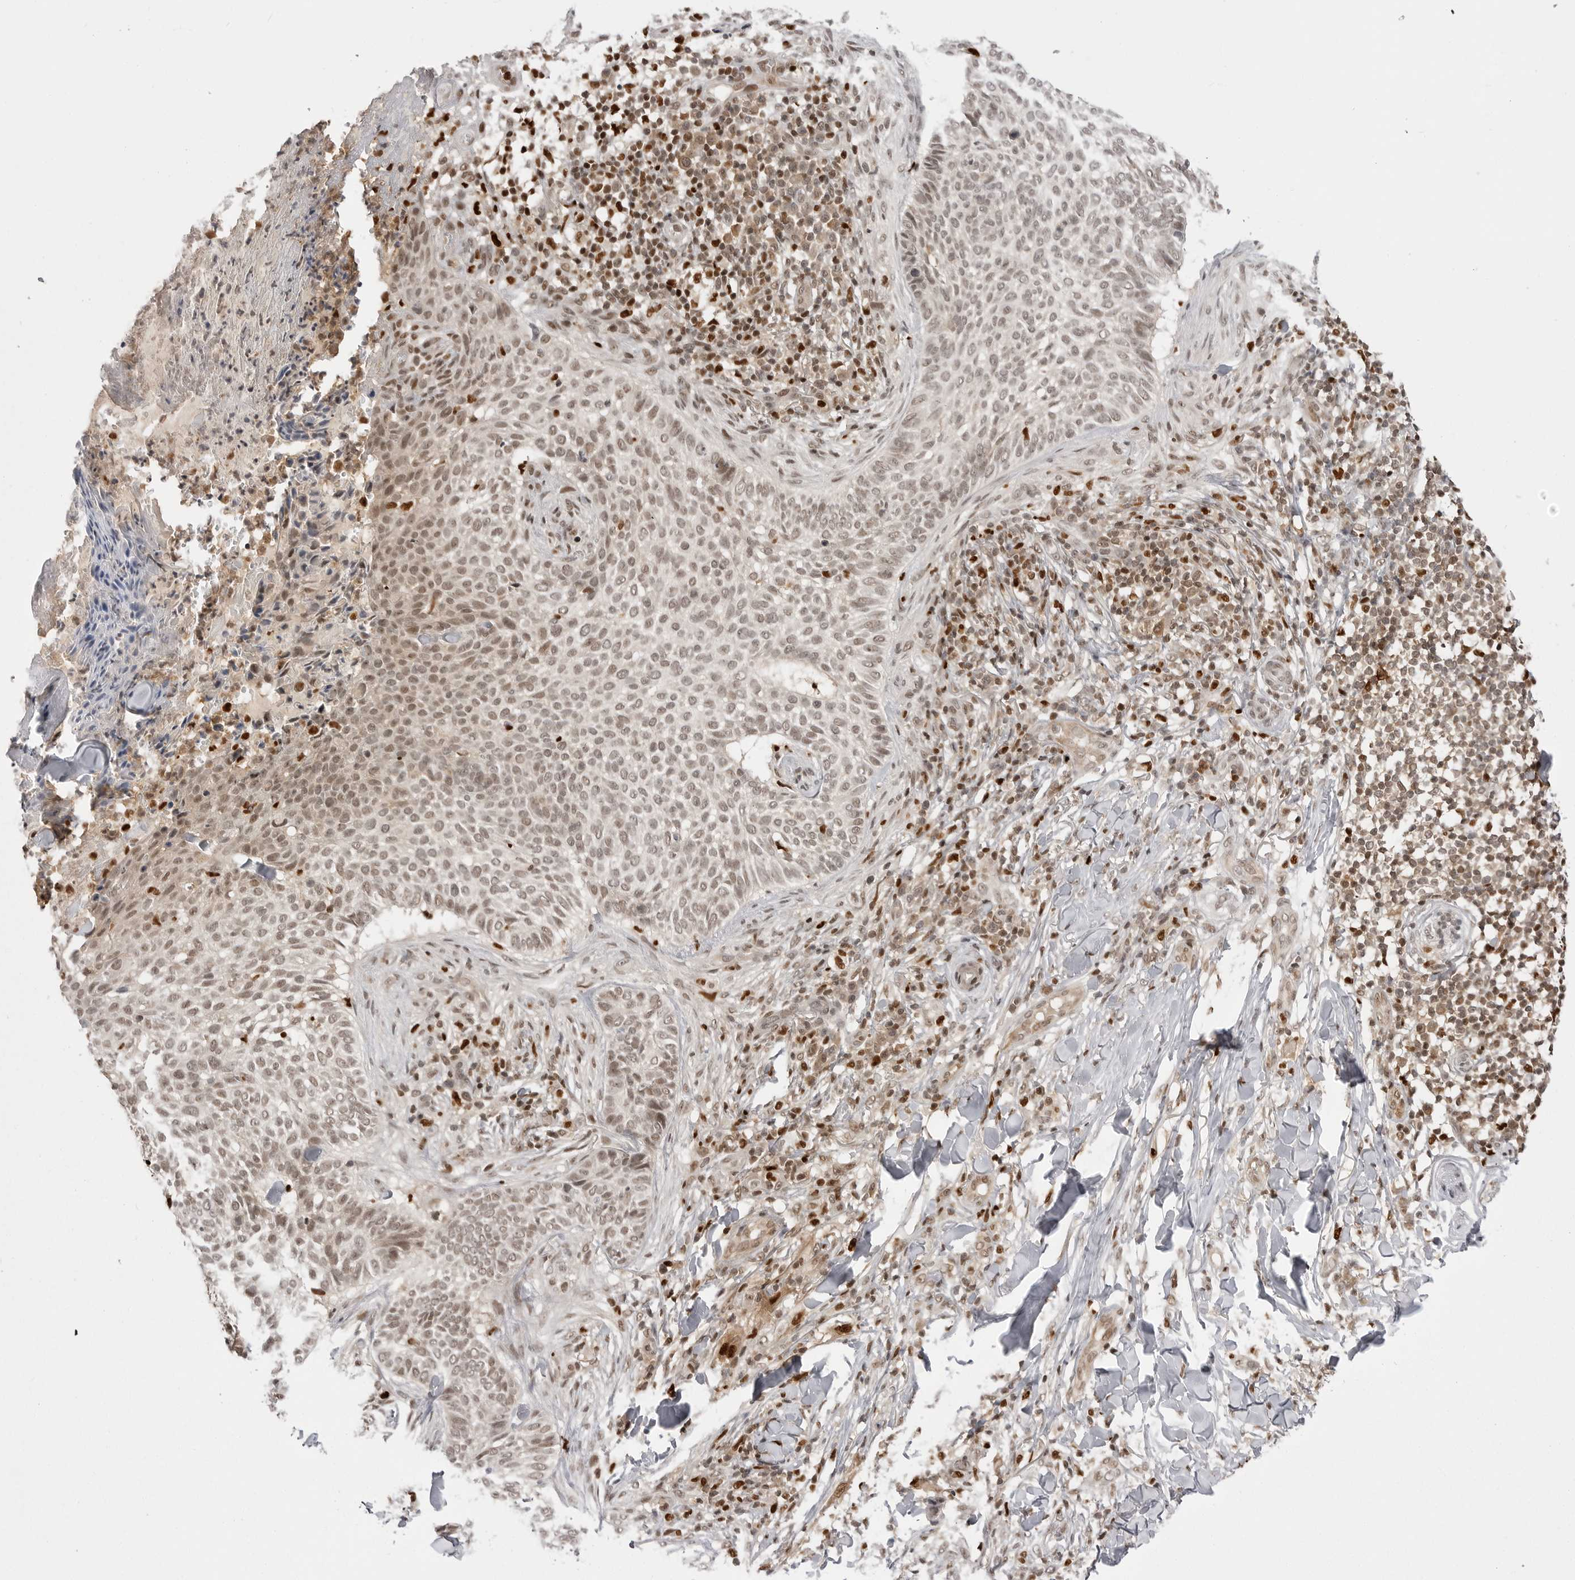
{"staining": {"intensity": "weak", "quantity": ">75%", "location": "nuclear"}, "tissue": "skin cancer", "cell_type": "Tumor cells", "image_type": "cancer", "snomed": [{"axis": "morphology", "description": "Normal tissue, NOS"}, {"axis": "morphology", "description": "Basal cell carcinoma"}, {"axis": "topography", "description": "Skin"}], "caption": "The histopathology image displays immunohistochemical staining of skin basal cell carcinoma. There is weak nuclear positivity is appreciated in approximately >75% of tumor cells. (Brightfield microscopy of DAB IHC at high magnification).", "gene": "PTK2B", "patient": {"sex": "male", "age": 67}}